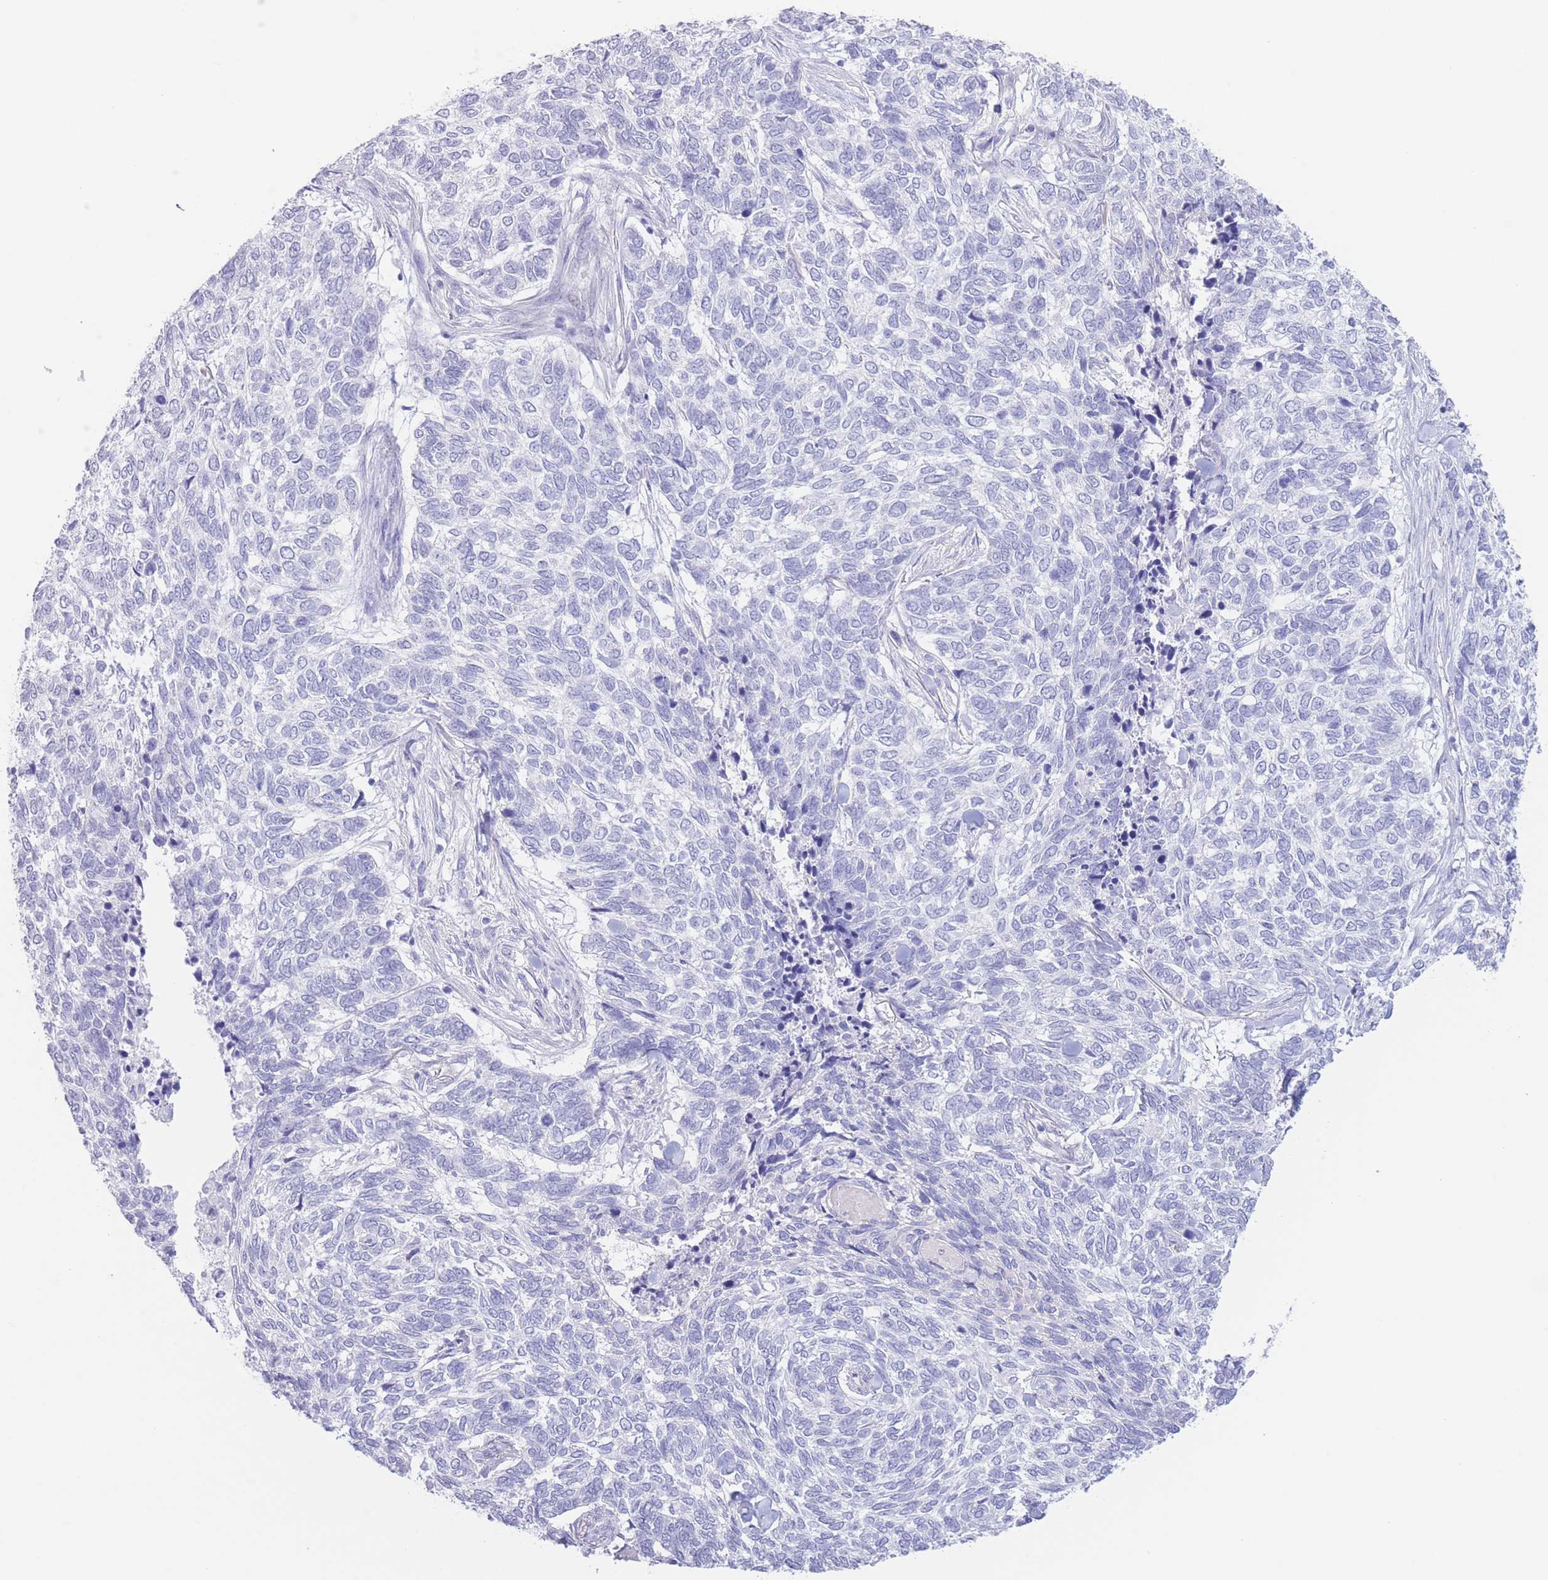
{"staining": {"intensity": "negative", "quantity": "none", "location": "none"}, "tissue": "skin cancer", "cell_type": "Tumor cells", "image_type": "cancer", "snomed": [{"axis": "morphology", "description": "Basal cell carcinoma"}, {"axis": "topography", "description": "Skin"}], "caption": "Immunohistochemistry (IHC) histopathology image of skin basal cell carcinoma stained for a protein (brown), which reveals no expression in tumor cells.", "gene": "PKLR", "patient": {"sex": "female", "age": 65}}